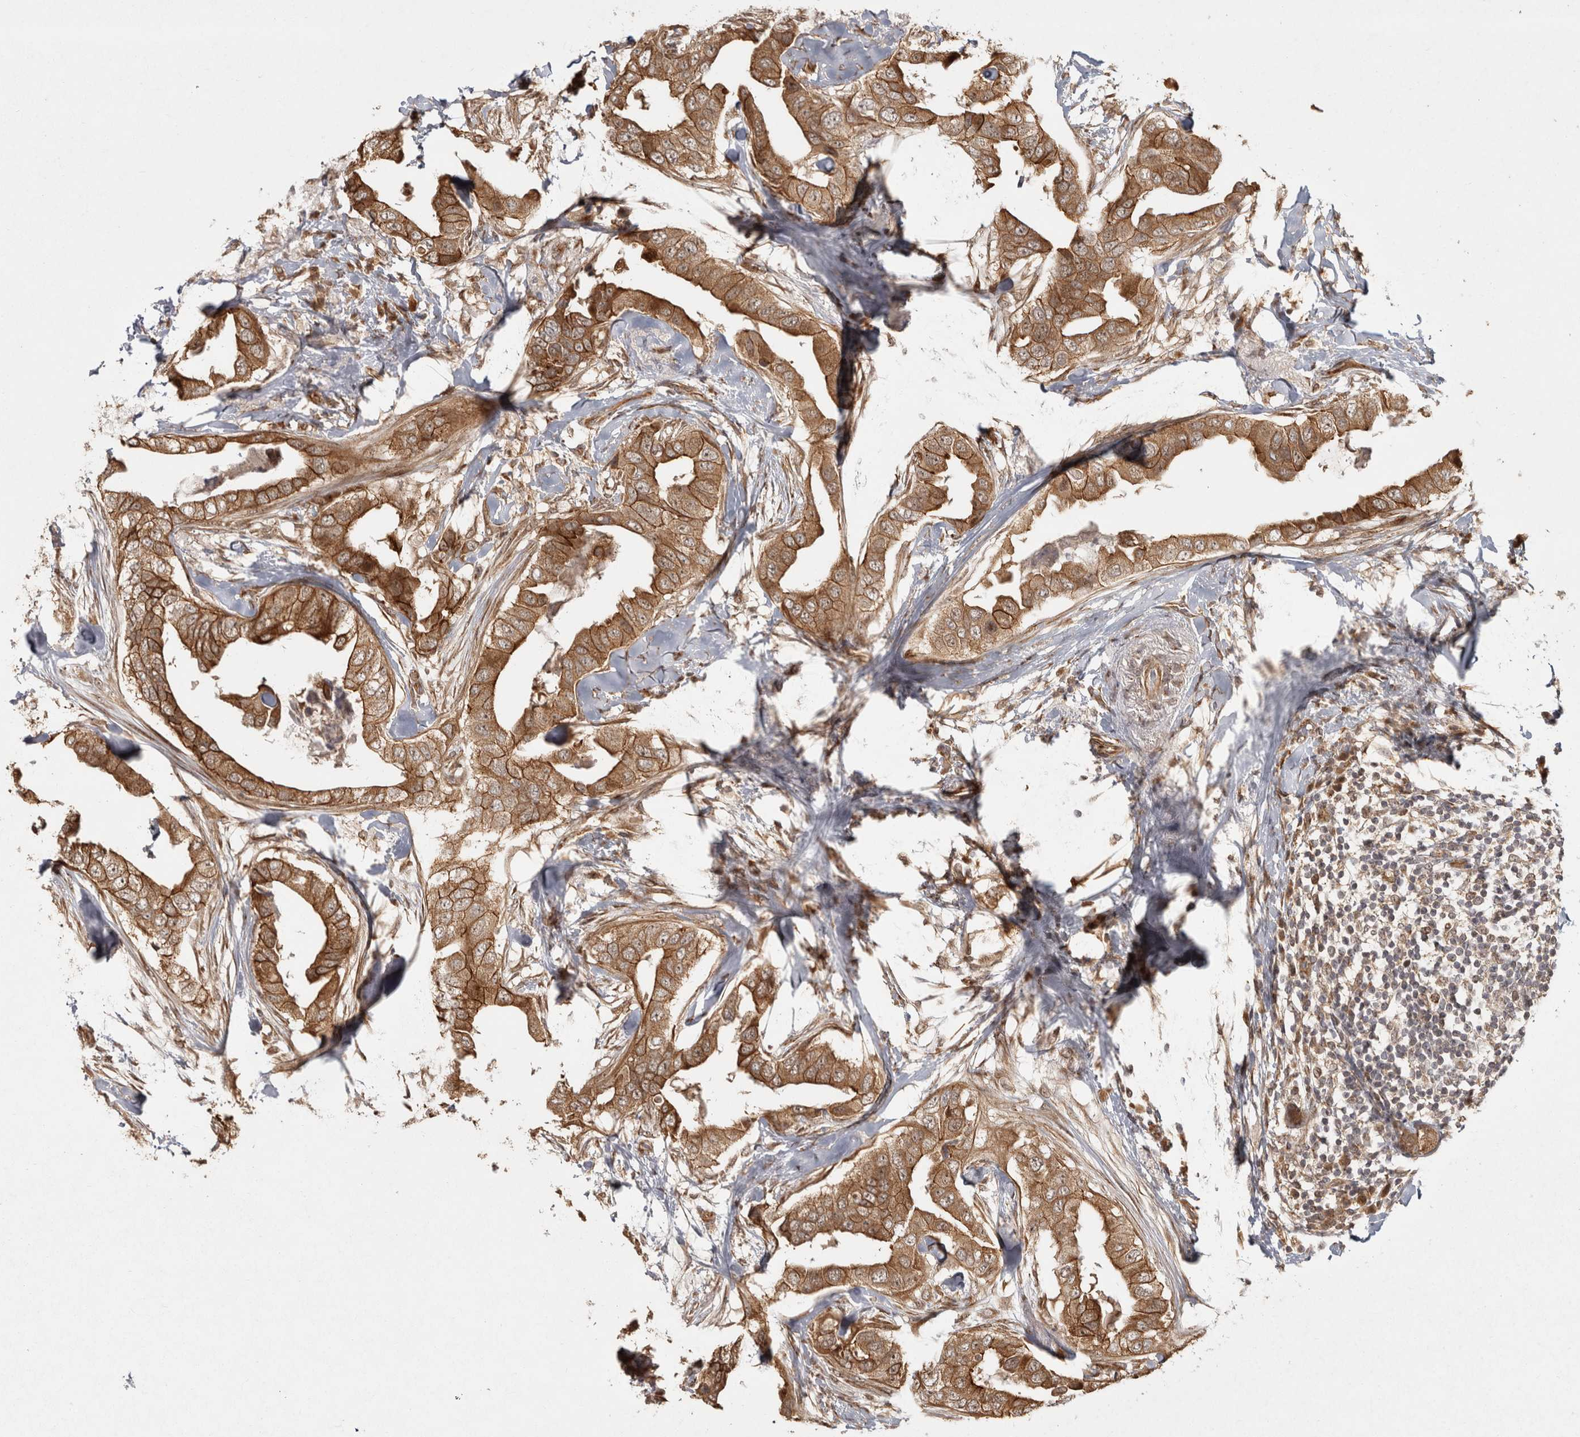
{"staining": {"intensity": "strong", "quantity": ">75%", "location": "cytoplasmic/membranous"}, "tissue": "breast cancer", "cell_type": "Tumor cells", "image_type": "cancer", "snomed": [{"axis": "morphology", "description": "Duct carcinoma"}, {"axis": "topography", "description": "Breast"}], "caption": "This is a photomicrograph of immunohistochemistry staining of breast cancer (intraductal carcinoma), which shows strong positivity in the cytoplasmic/membranous of tumor cells.", "gene": "CAMSAP2", "patient": {"sex": "female", "age": 40}}